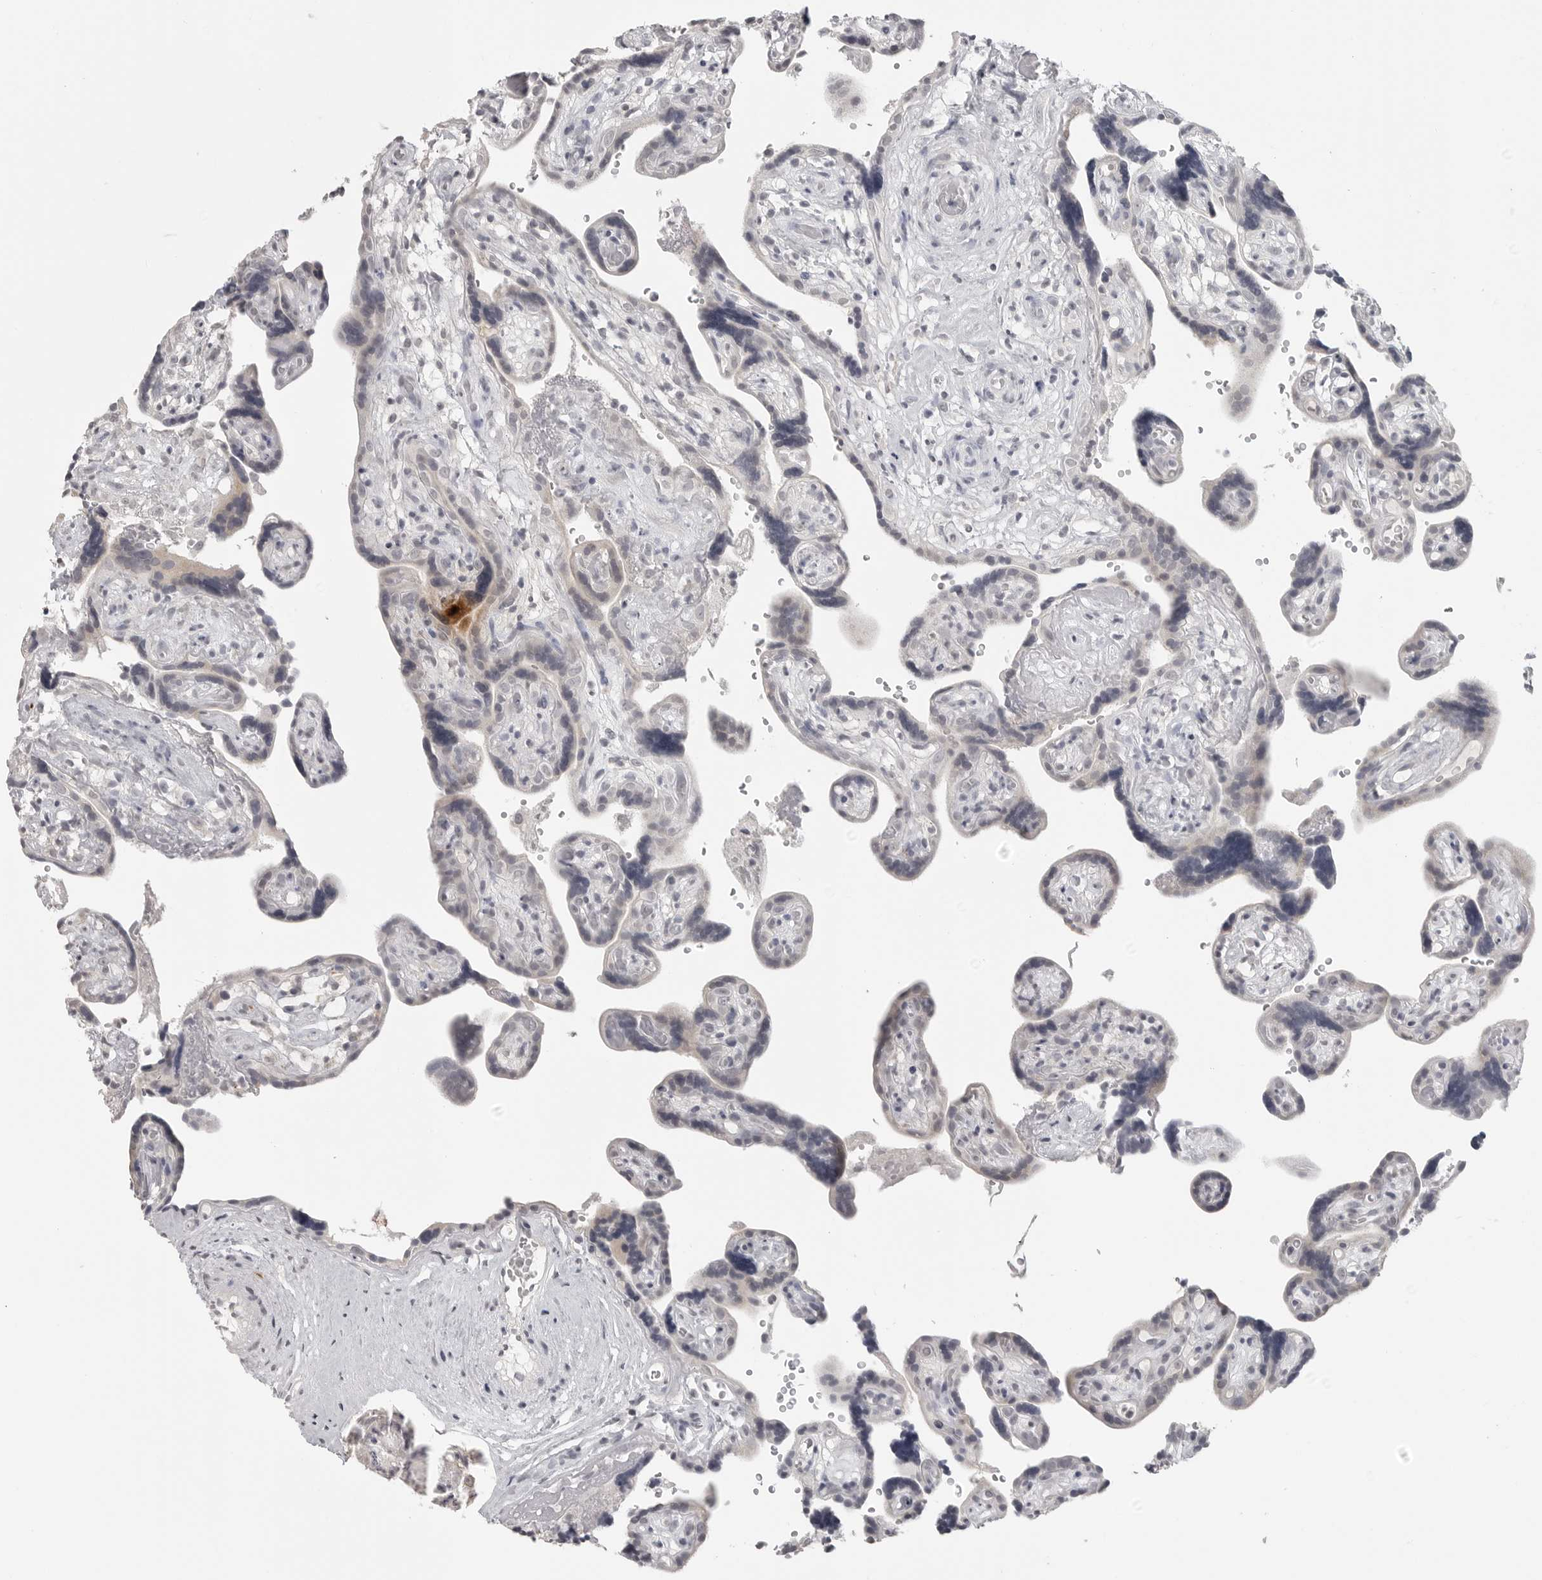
{"staining": {"intensity": "weak", "quantity": "25%-75%", "location": "cytoplasmic/membranous"}, "tissue": "placenta", "cell_type": "Decidual cells", "image_type": "normal", "snomed": [{"axis": "morphology", "description": "Normal tissue, NOS"}, {"axis": "topography", "description": "Placenta"}], "caption": "Immunohistochemistry micrograph of benign placenta stained for a protein (brown), which displays low levels of weak cytoplasmic/membranous staining in approximately 25%-75% of decidual cells.", "gene": "PRSS1", "patient": {"sex": "female", "age": 30}}